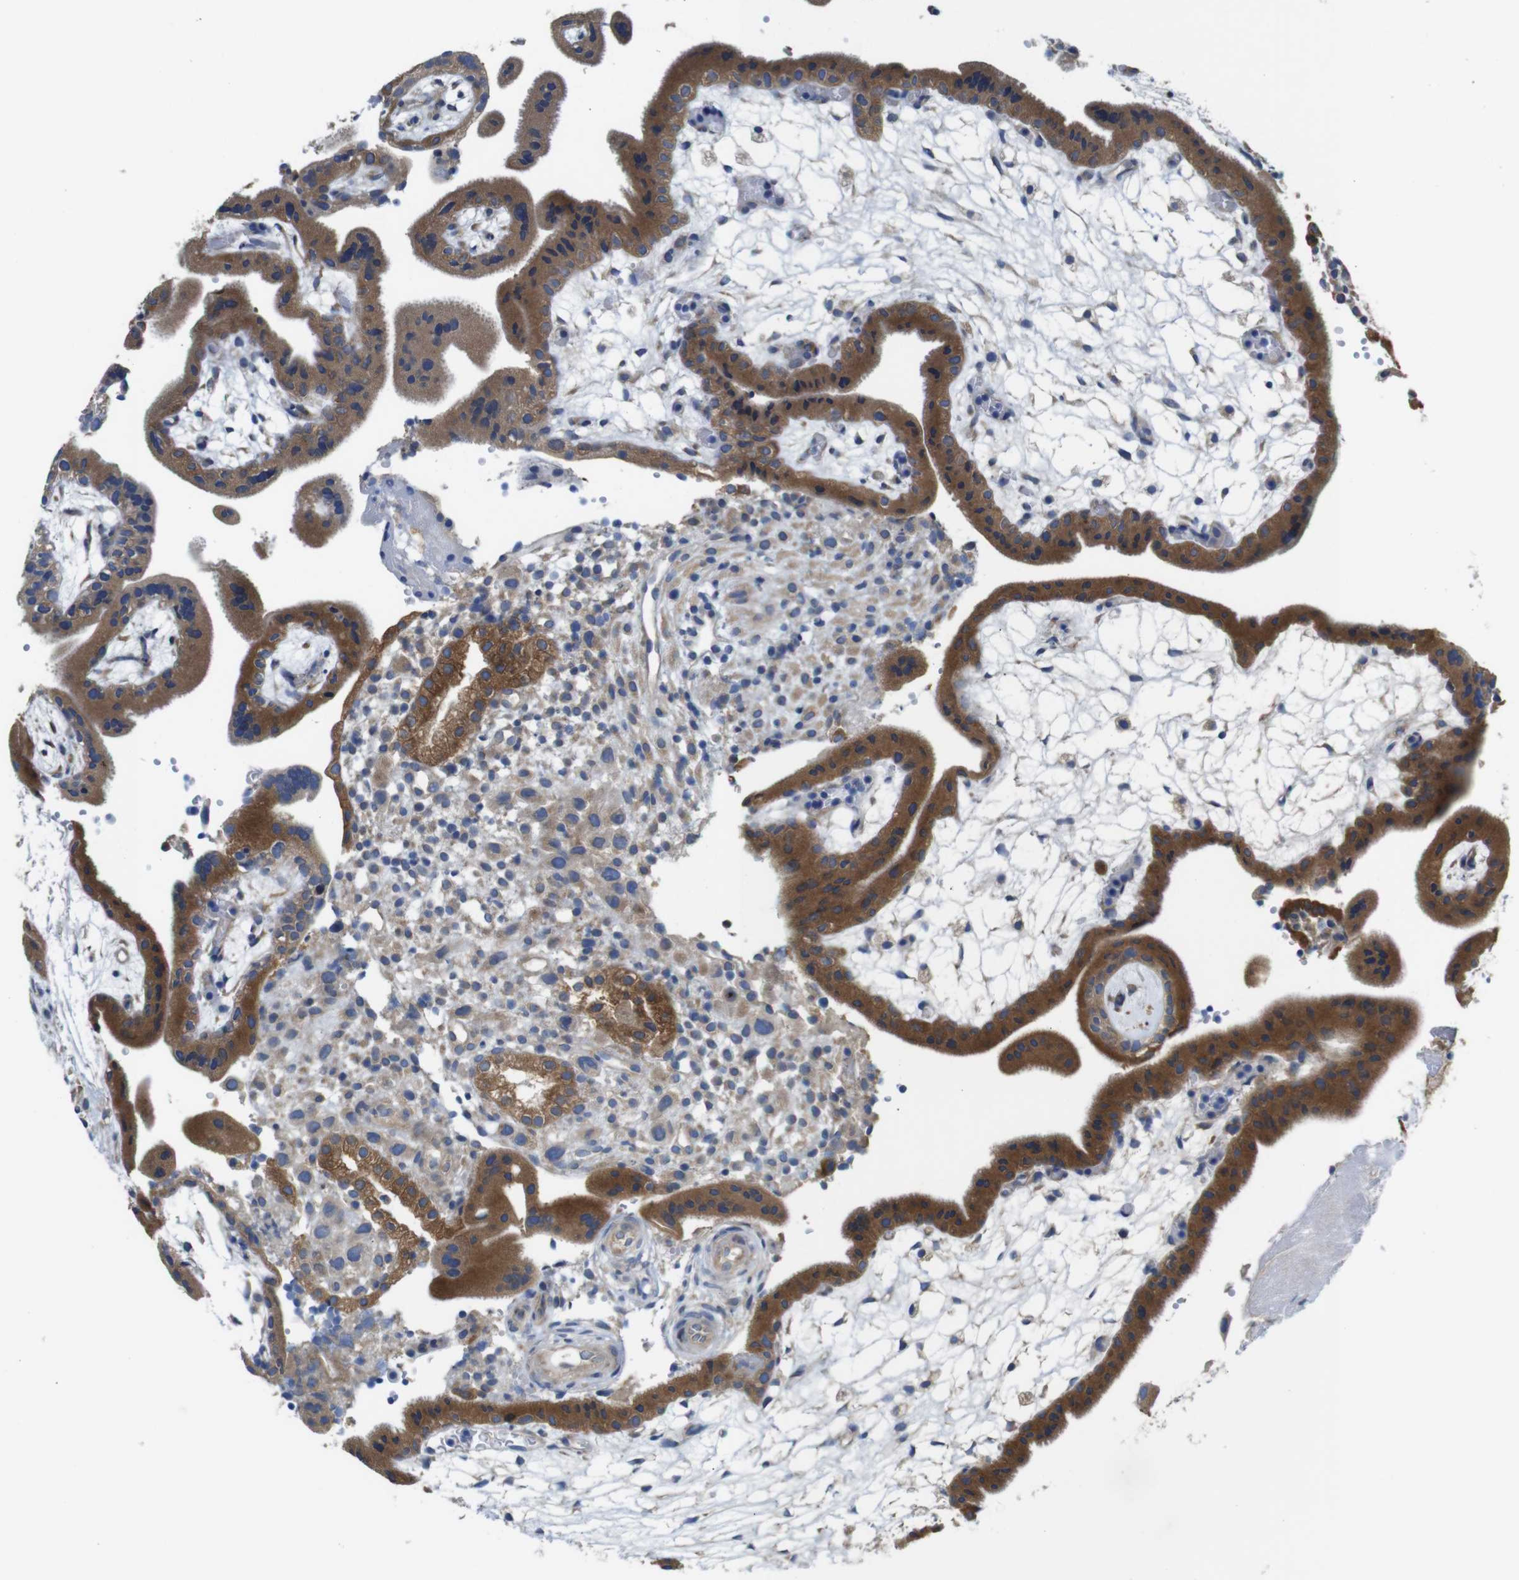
{"staining": {"intensity": "strong", "quantity": ">75%", "location": "cytoplasmic/membranous"}, "tissue": "placenta", "cell_type": "Trophoblastic cells", "image_type": "normal", "snomed": [{"axis": "morphology", "description": "Normal tissue, NOS"}, {"axis": "topography", "description": "Placenta"}], "caption": "Trophoblastic cells exhibit high levels of strong cytoplasmic/membranous positivity in approximately >75% of cells in unremarkable placenta.", "gene": "DDRGK1", "patient": {"sex": "female", "age": 18}}